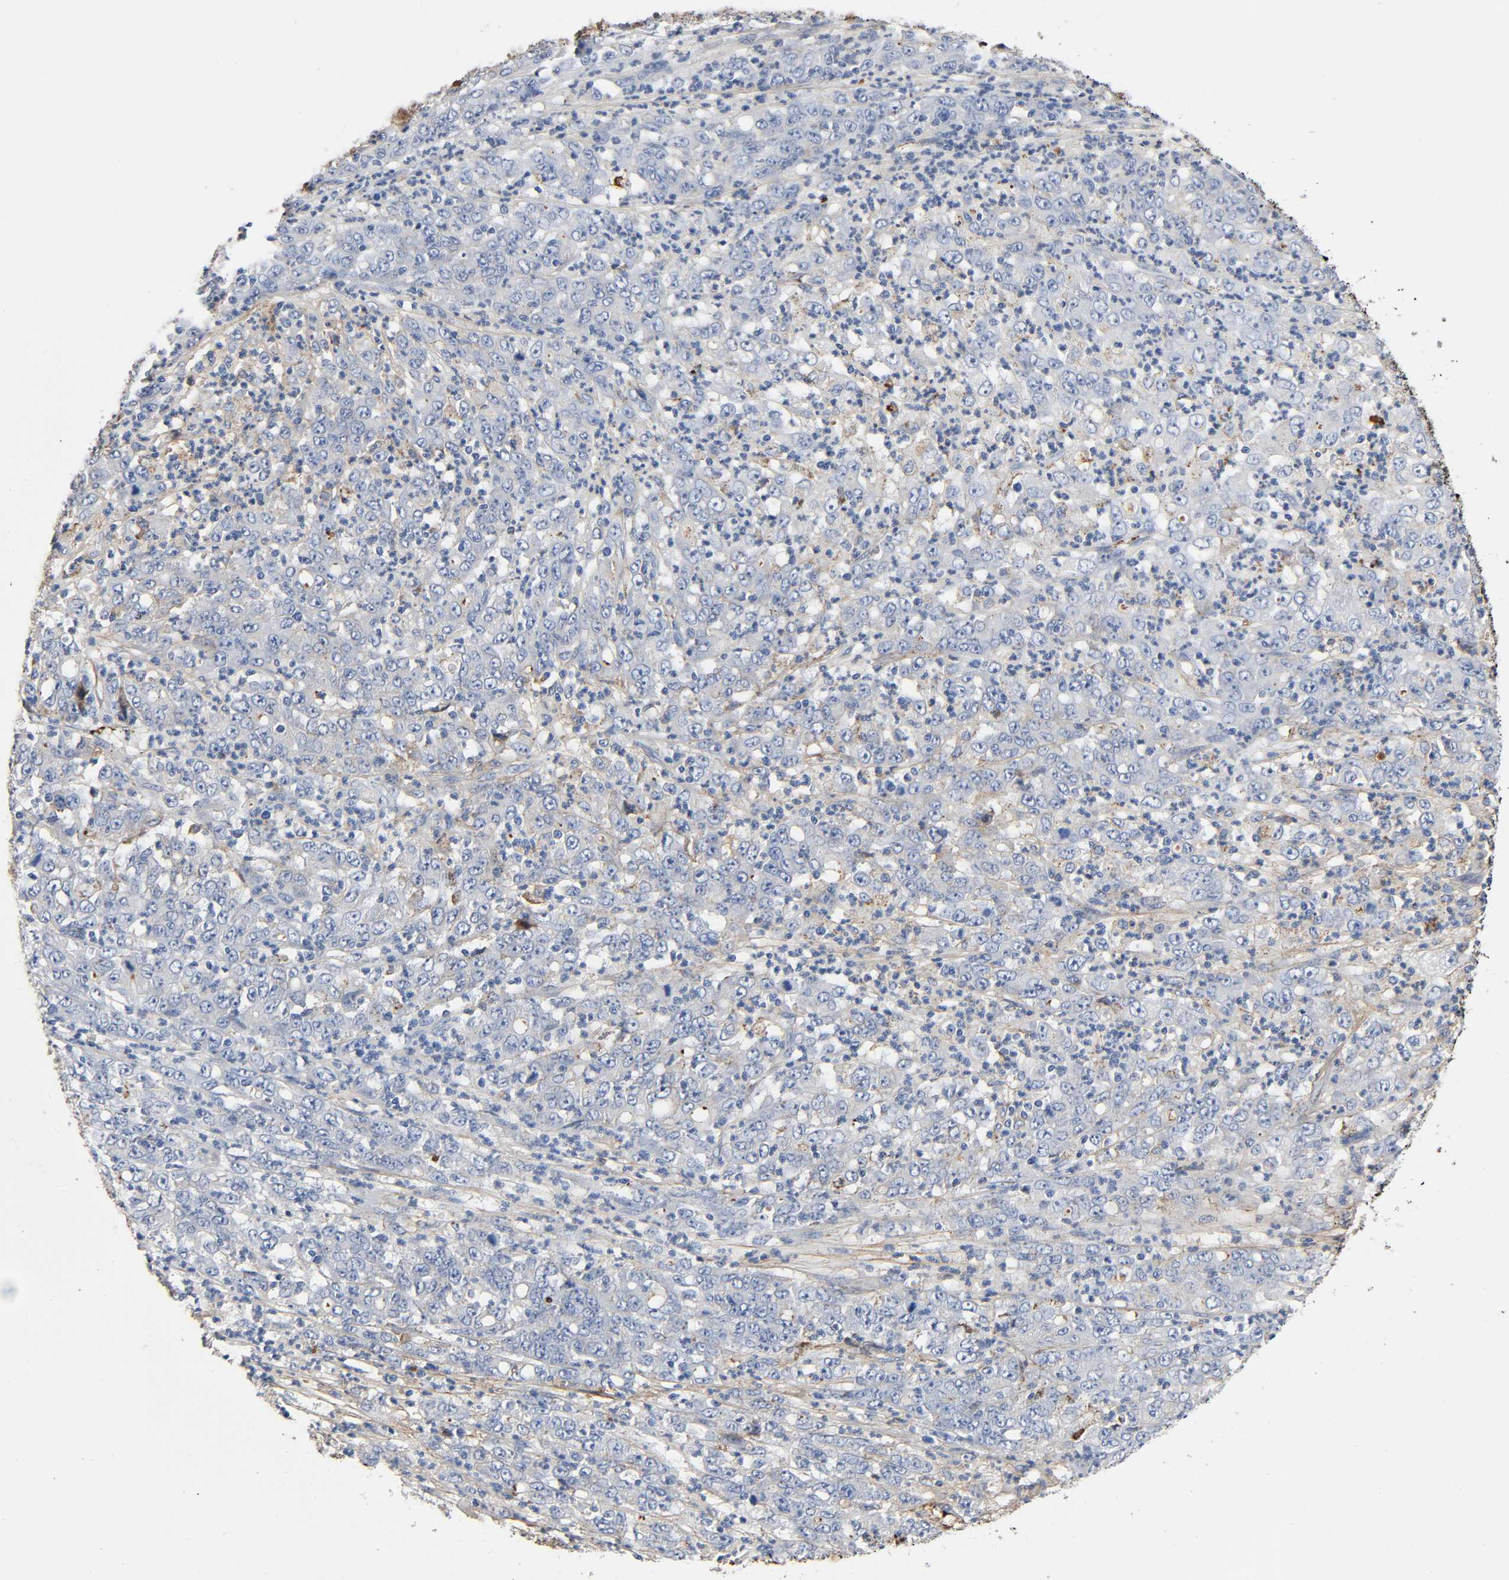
{"staining": {"intensity": "weak", "quantity": "25%-75%", "location": "cytoplasmic/membranous"}, "tissue": "stomach cancer", "cell_type": "Tumor cells", "image_type": "cancer", "snomed": [{"axis": "morphology", "description": "Adenocarcinoma, NOS"}, {"axis": "topography", "description": "Stomach, lower"}], "caption": "Weak cytoplasmic/membranous staining is identified in about 25%-75% of tumor cells in adenocarcinoma (stomach). (IHC, brightfield microscopy, high magnification).", "gene": "C3", "patient": {"sex": "female", "age": 71}}